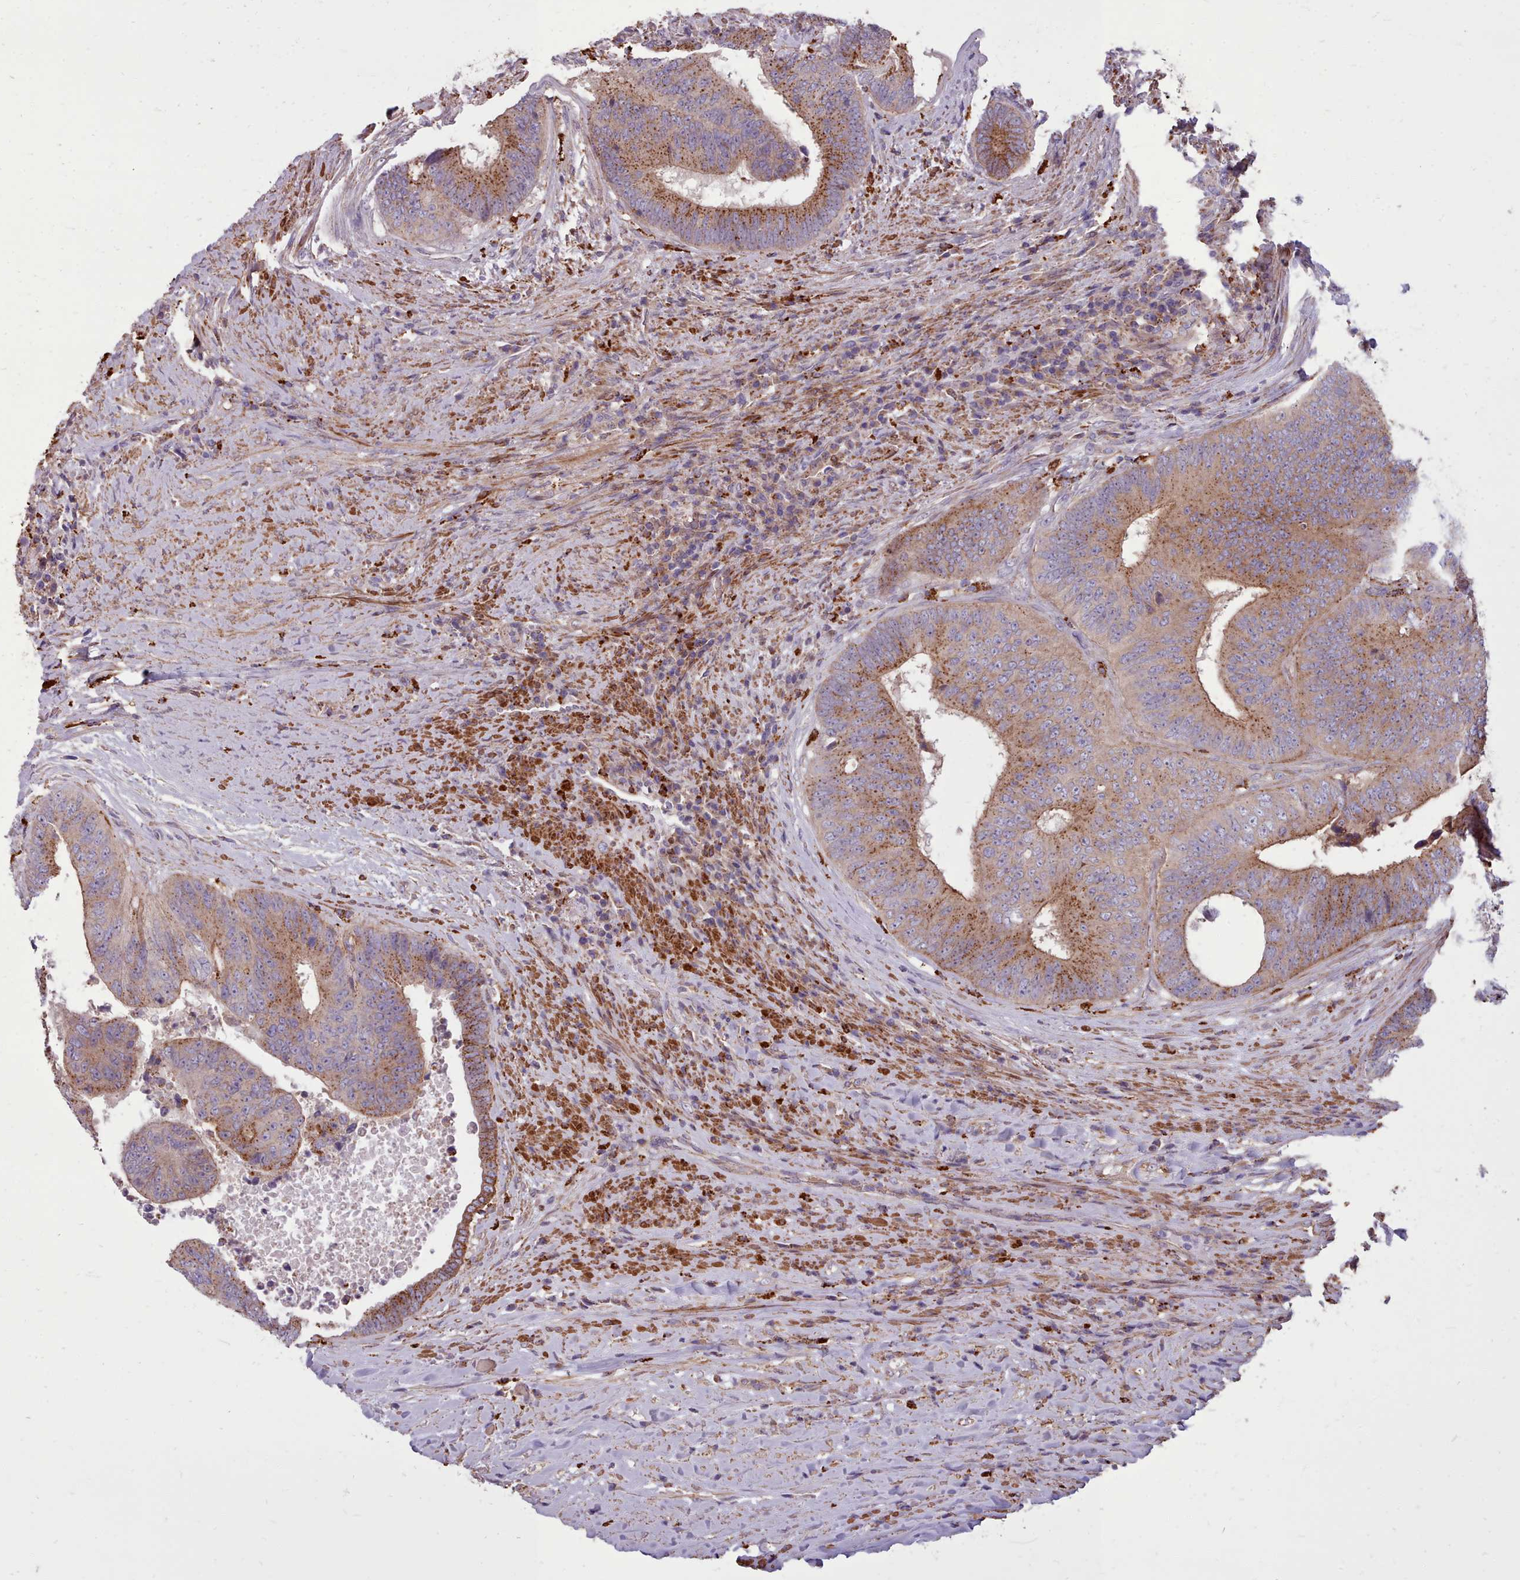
{"staining": {"intensity": "moderate", "quantity": ">75%", "location": "cytoplasmic/membranous"}, "tissue": "colorectal cancer", "cell_type": "Tumor cells", "image_type": "cancer", "snomed": [{"axis": "morphology", "description": "Adenocarcinoma, NOS"}, {"axis": "topography", "description": "Rectum"}], "caption": "This is a histology image of IHC staining of colorectal adenocarcinoma, which shows moderate expression in the cytoplasmic/membranous of tumor cells.", "gene": "PACSIN3", "patient": {"sex": "male", "age": 72}}